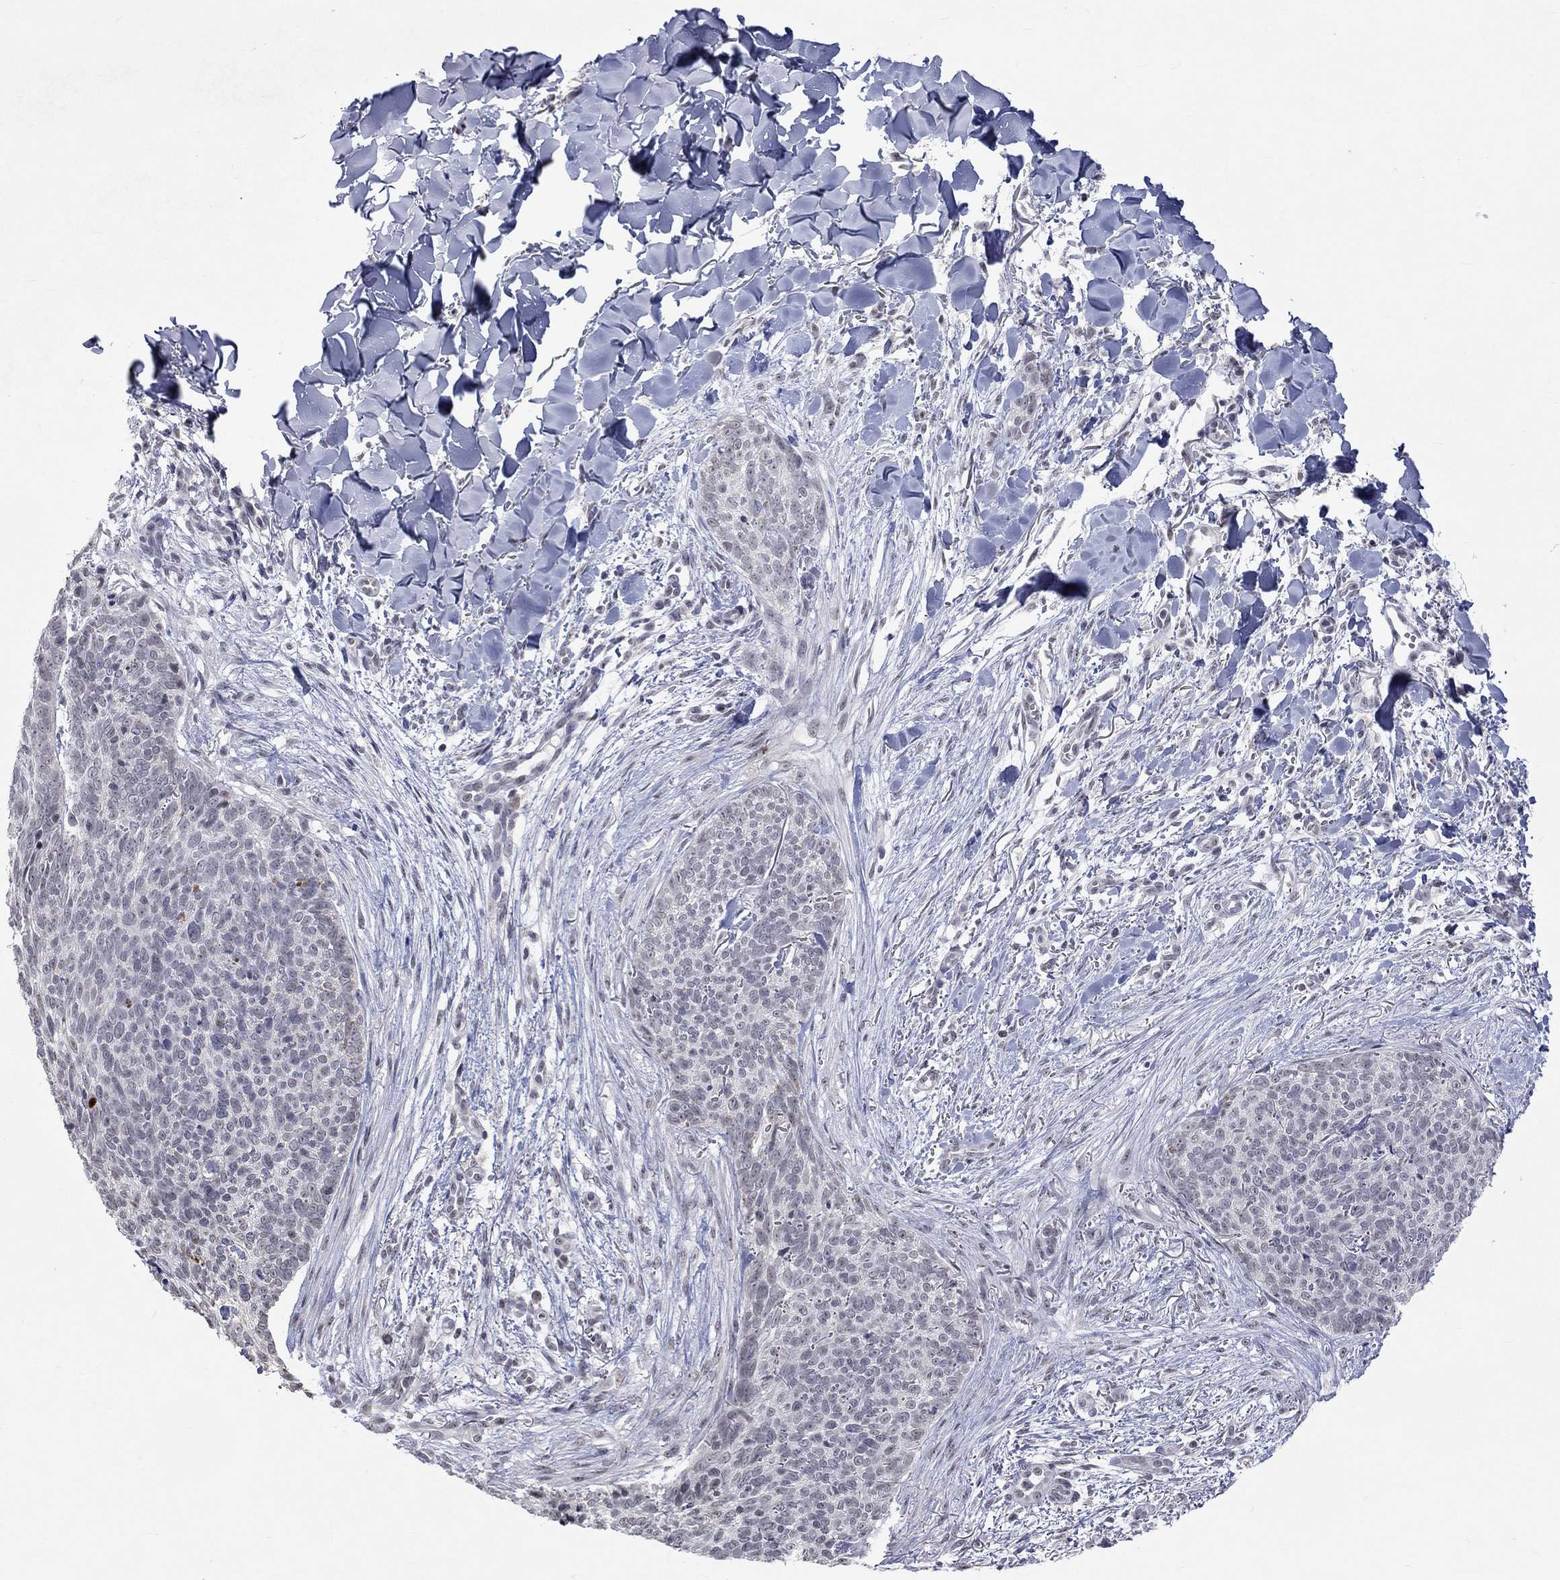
{"staining": {"intensity": "negative", "quantity": "none", "location": "none"}, "tissue": "skin cancer", "cell_type": "Tumor cells", "image_type": "cancer", "snomed": [{"axis": "morphology", "description": "Basal cell carcinoma"}, {"axis": "topography", "description": "Skin"}], "caption": "The IHC histopathology image has no significant expression in tumor cells of basal cell carcinoma (skin) tissue. (IHC, brightfield microscopy, high magnification).", "gene": "TMEM143", "patient": {"sex": "male", "age": 64}}